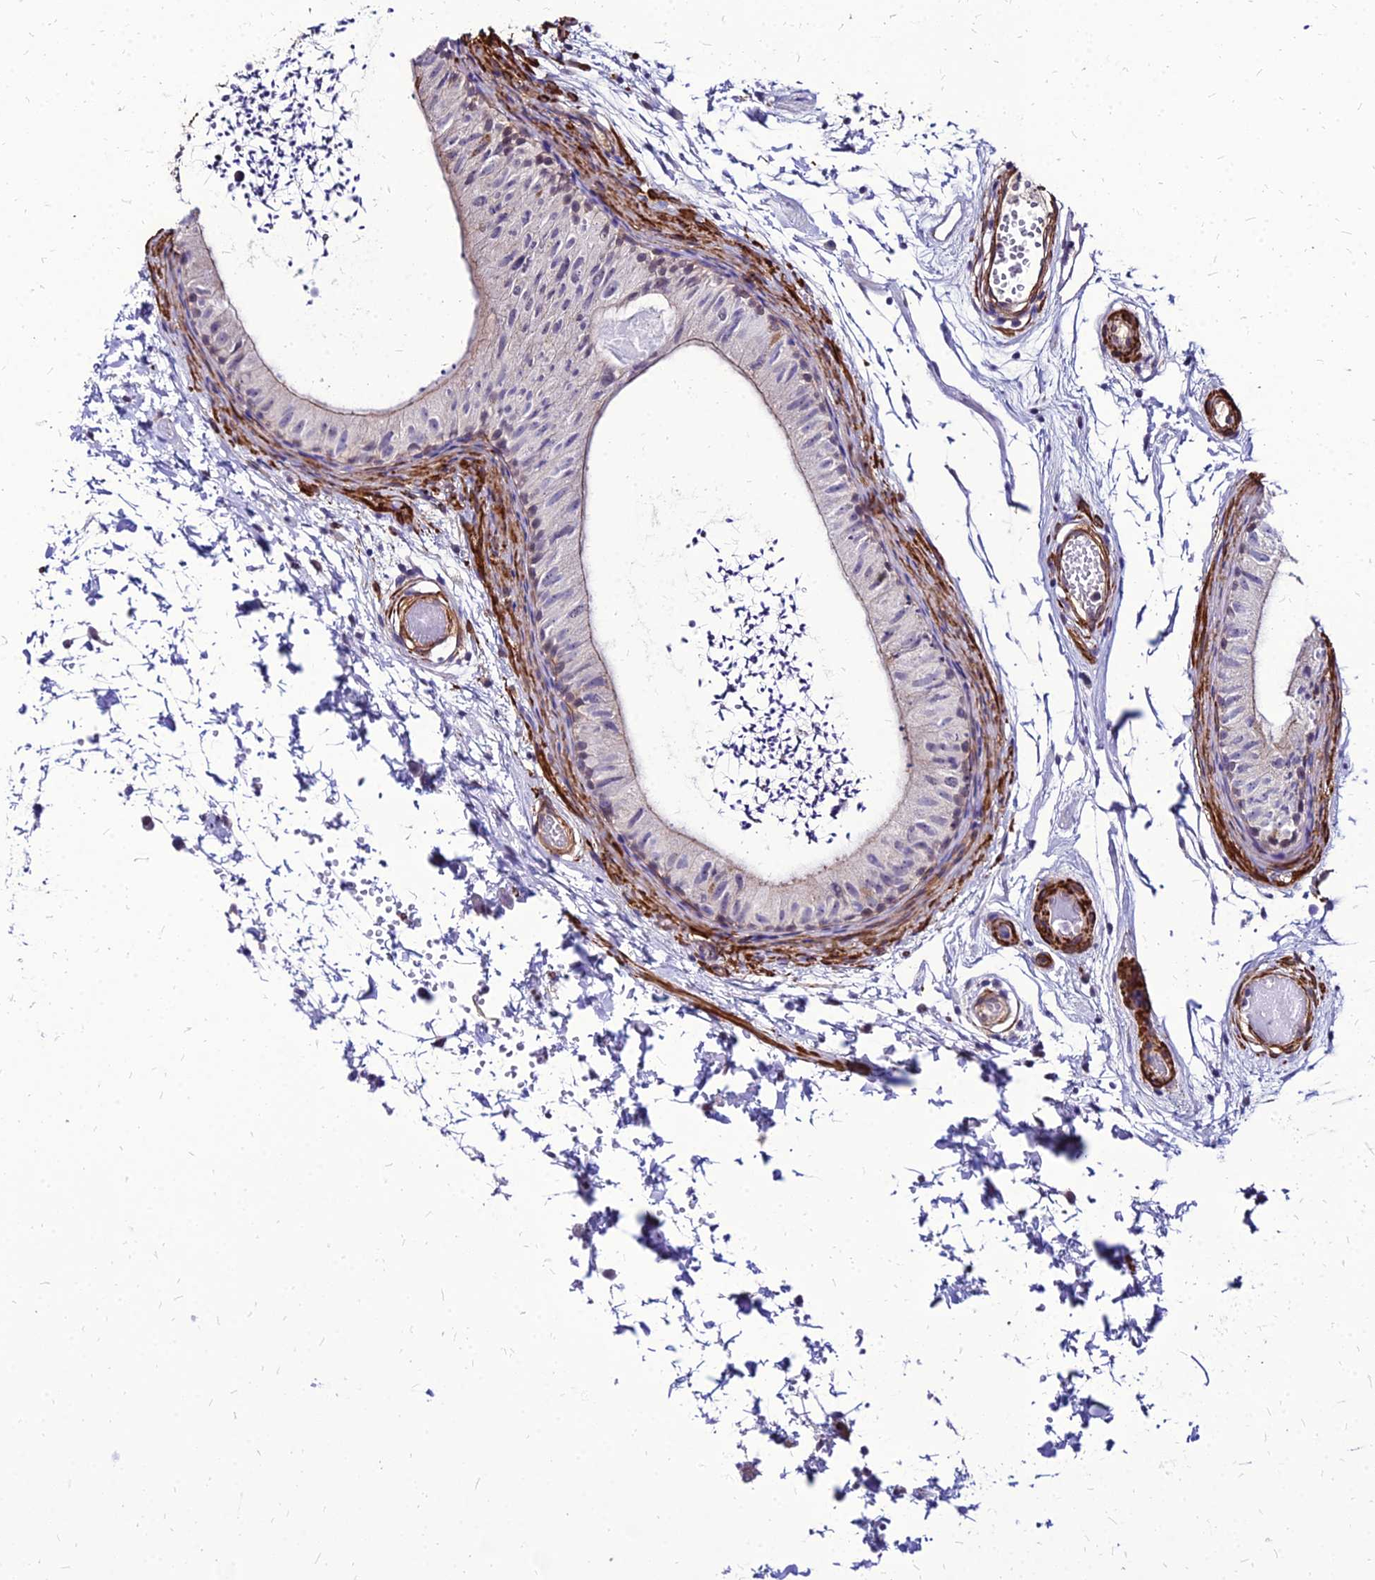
{"staining": {"intensity": "negative", "quantity": "none", "location": "none"}, "tissue": "epididymis", "cell_type": "Glandular cells", "image_type": "normal", "snomed": [{"axis": "morphology", "description": "Normal tissue, NOS"}, {"axis": "topography", "description": "Epididymis"}], "caption": "Glandular cells are negative for brown protein staining in unremarkable epididymis. (Immunohistochemistry (ihc), brightfield microscopy, high magnification).", "gene": "YEATS2", "patient": {"sex": "male", "age": 50}}